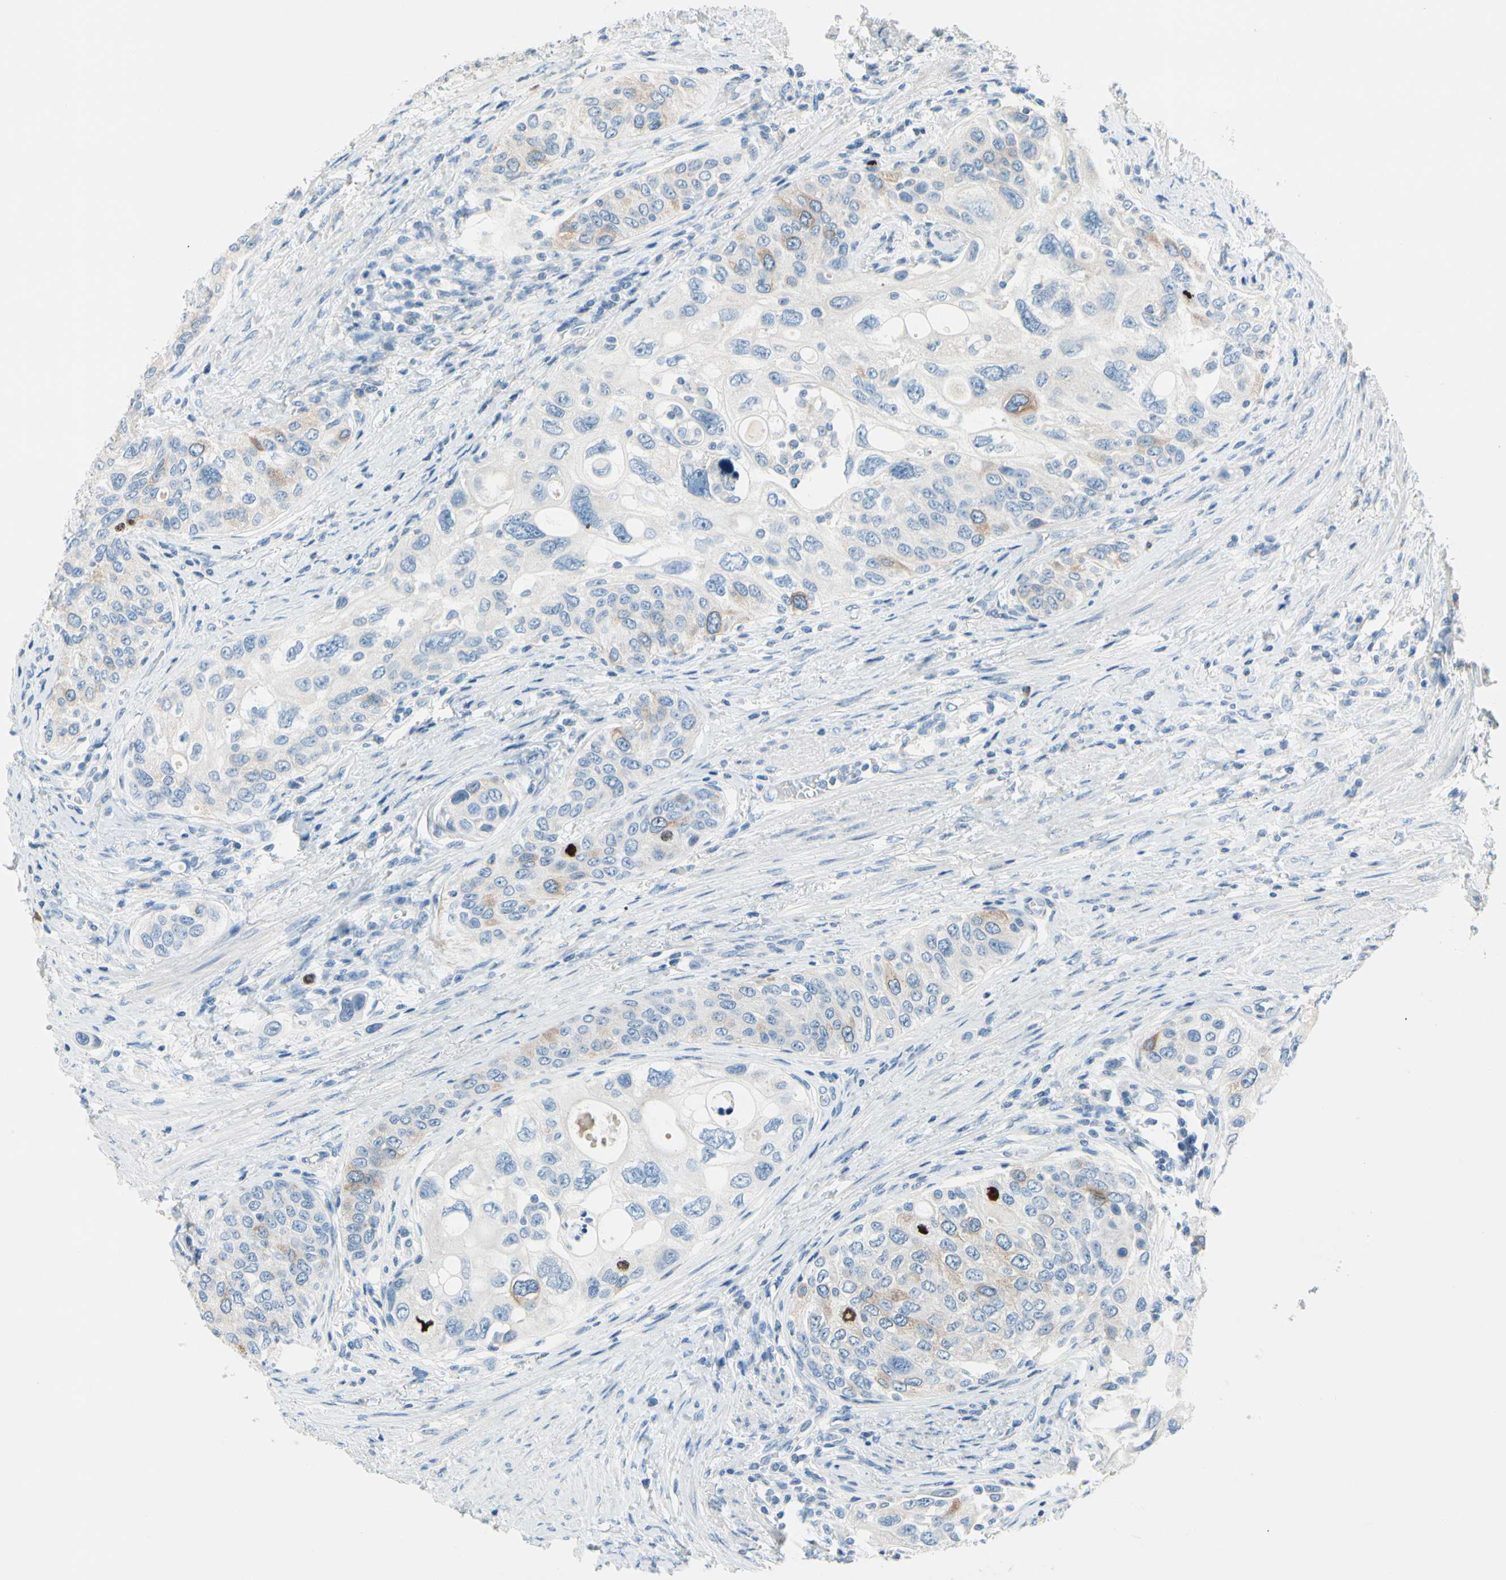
{"staining": {"intensity": "weak", "quantity": "<25%", "location": "cytoplasmic/membranous"}, "tissue": "urothelial cancer", "cell_type": "Tumor cells", "image_type": "cancer", "snomed": [{"axis": "morphology", "description": "Urothelial carcinoma, High grade"}, {"axis": "topography", "description": "Urinary bladder"}], "caption": "High power microscopy histopathology image of an immunohistochemistry histopathology image of high-grade urothelial carcinoma, revealing no significant expression in tumor cells.", "gene": "CKAP2", "patient": {"sex": "female", "age": 56}}